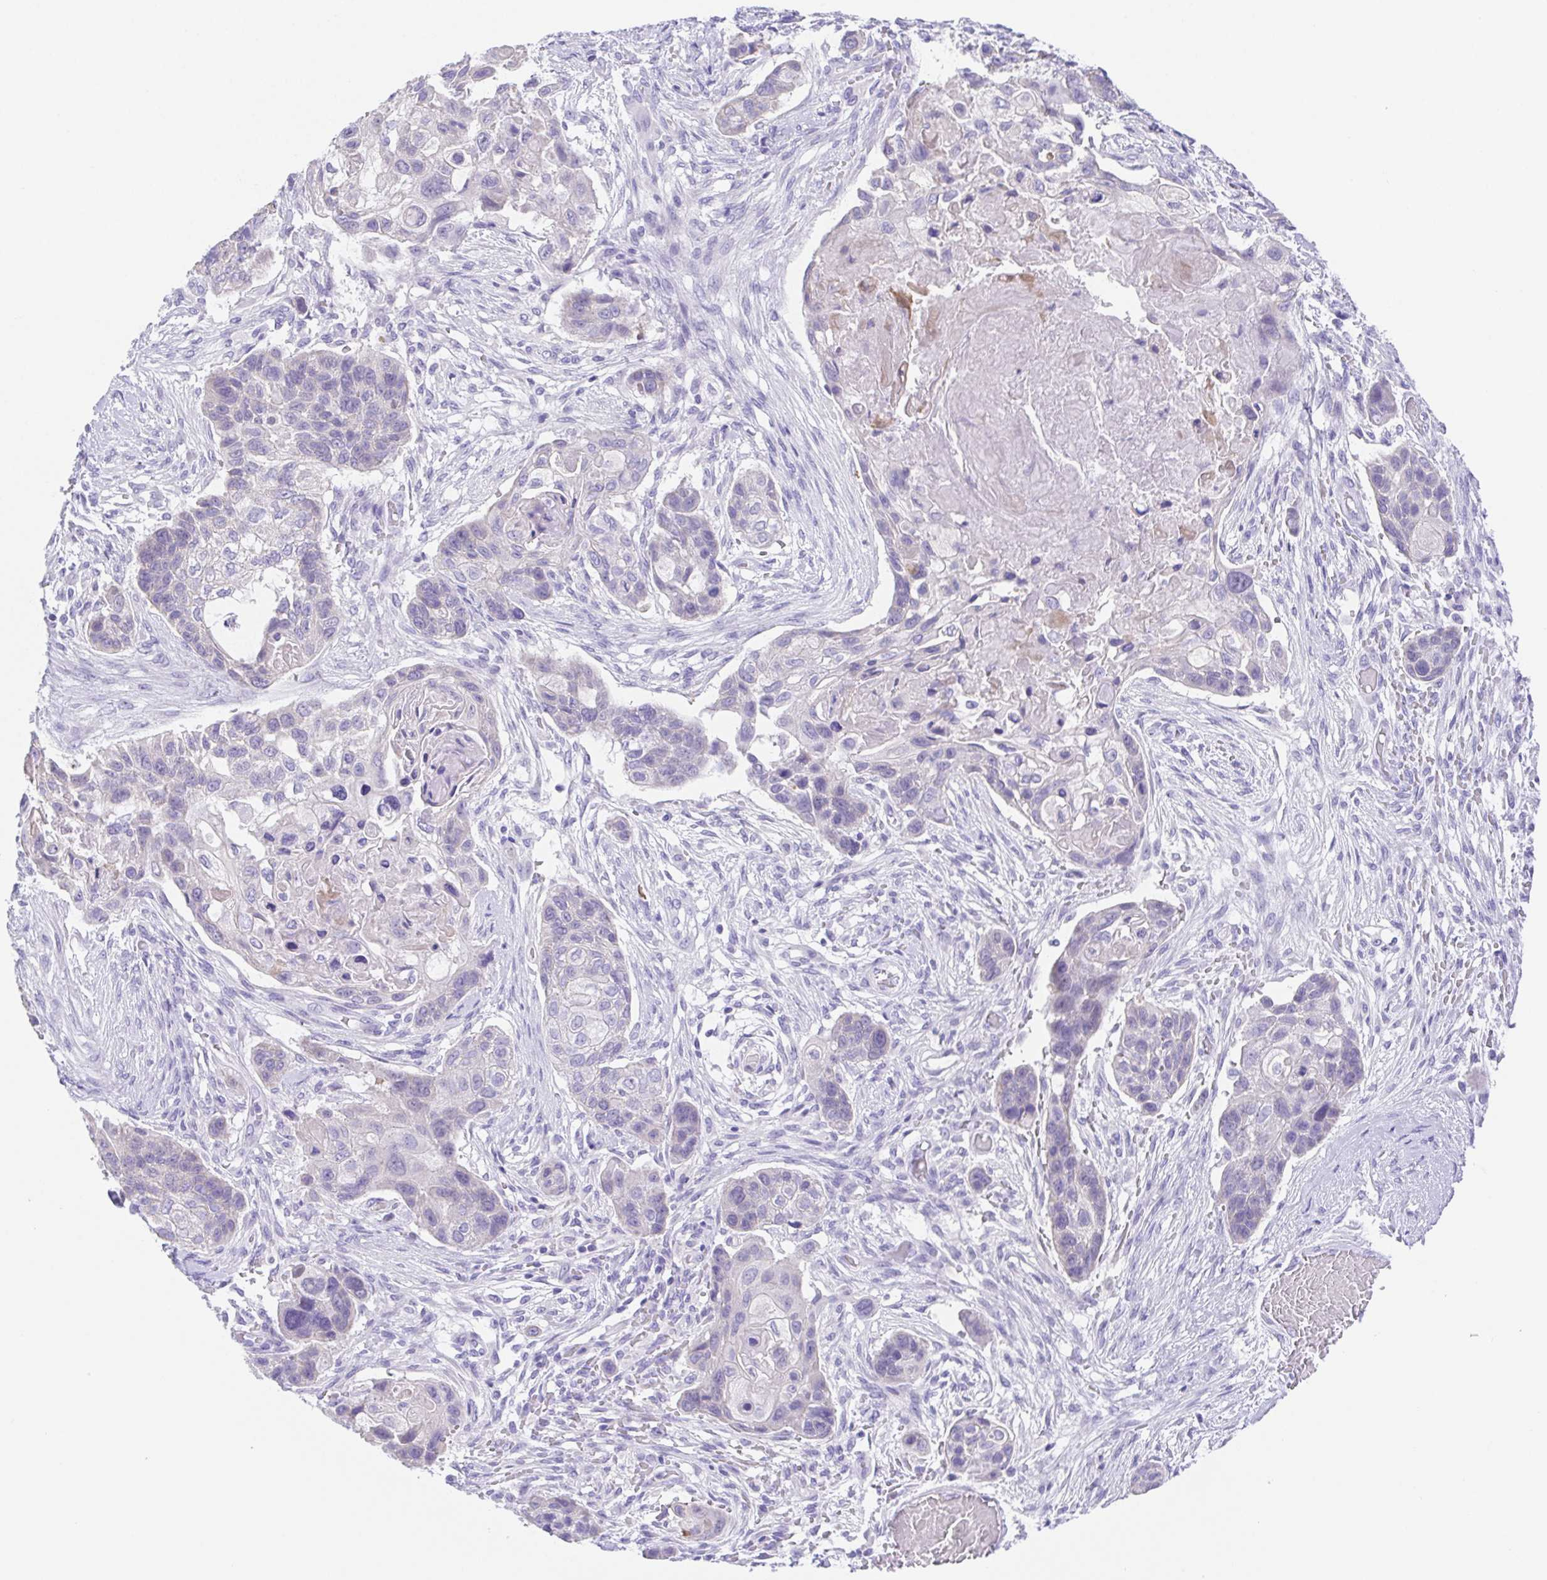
{"staining": {"intensity": "negative", "quantity": "none", "location": "none"}, "tissue": "lung cancer", "cell_type": "Tumor cells", "image_type": "cancer", "snomed": [{"axis": "morphology", "description": "Squamous cell carcinoma, NOS"}, {"axis": "topography", "description": "Lung"}], "caption": "Tumor cells are negative for protein expression in human lung cancer. (DAB (3,3'-diaminobenzidine) IHC, high magnification).", "gene": "SPATA4", "patient": {"sex": "male", "age": 69}}